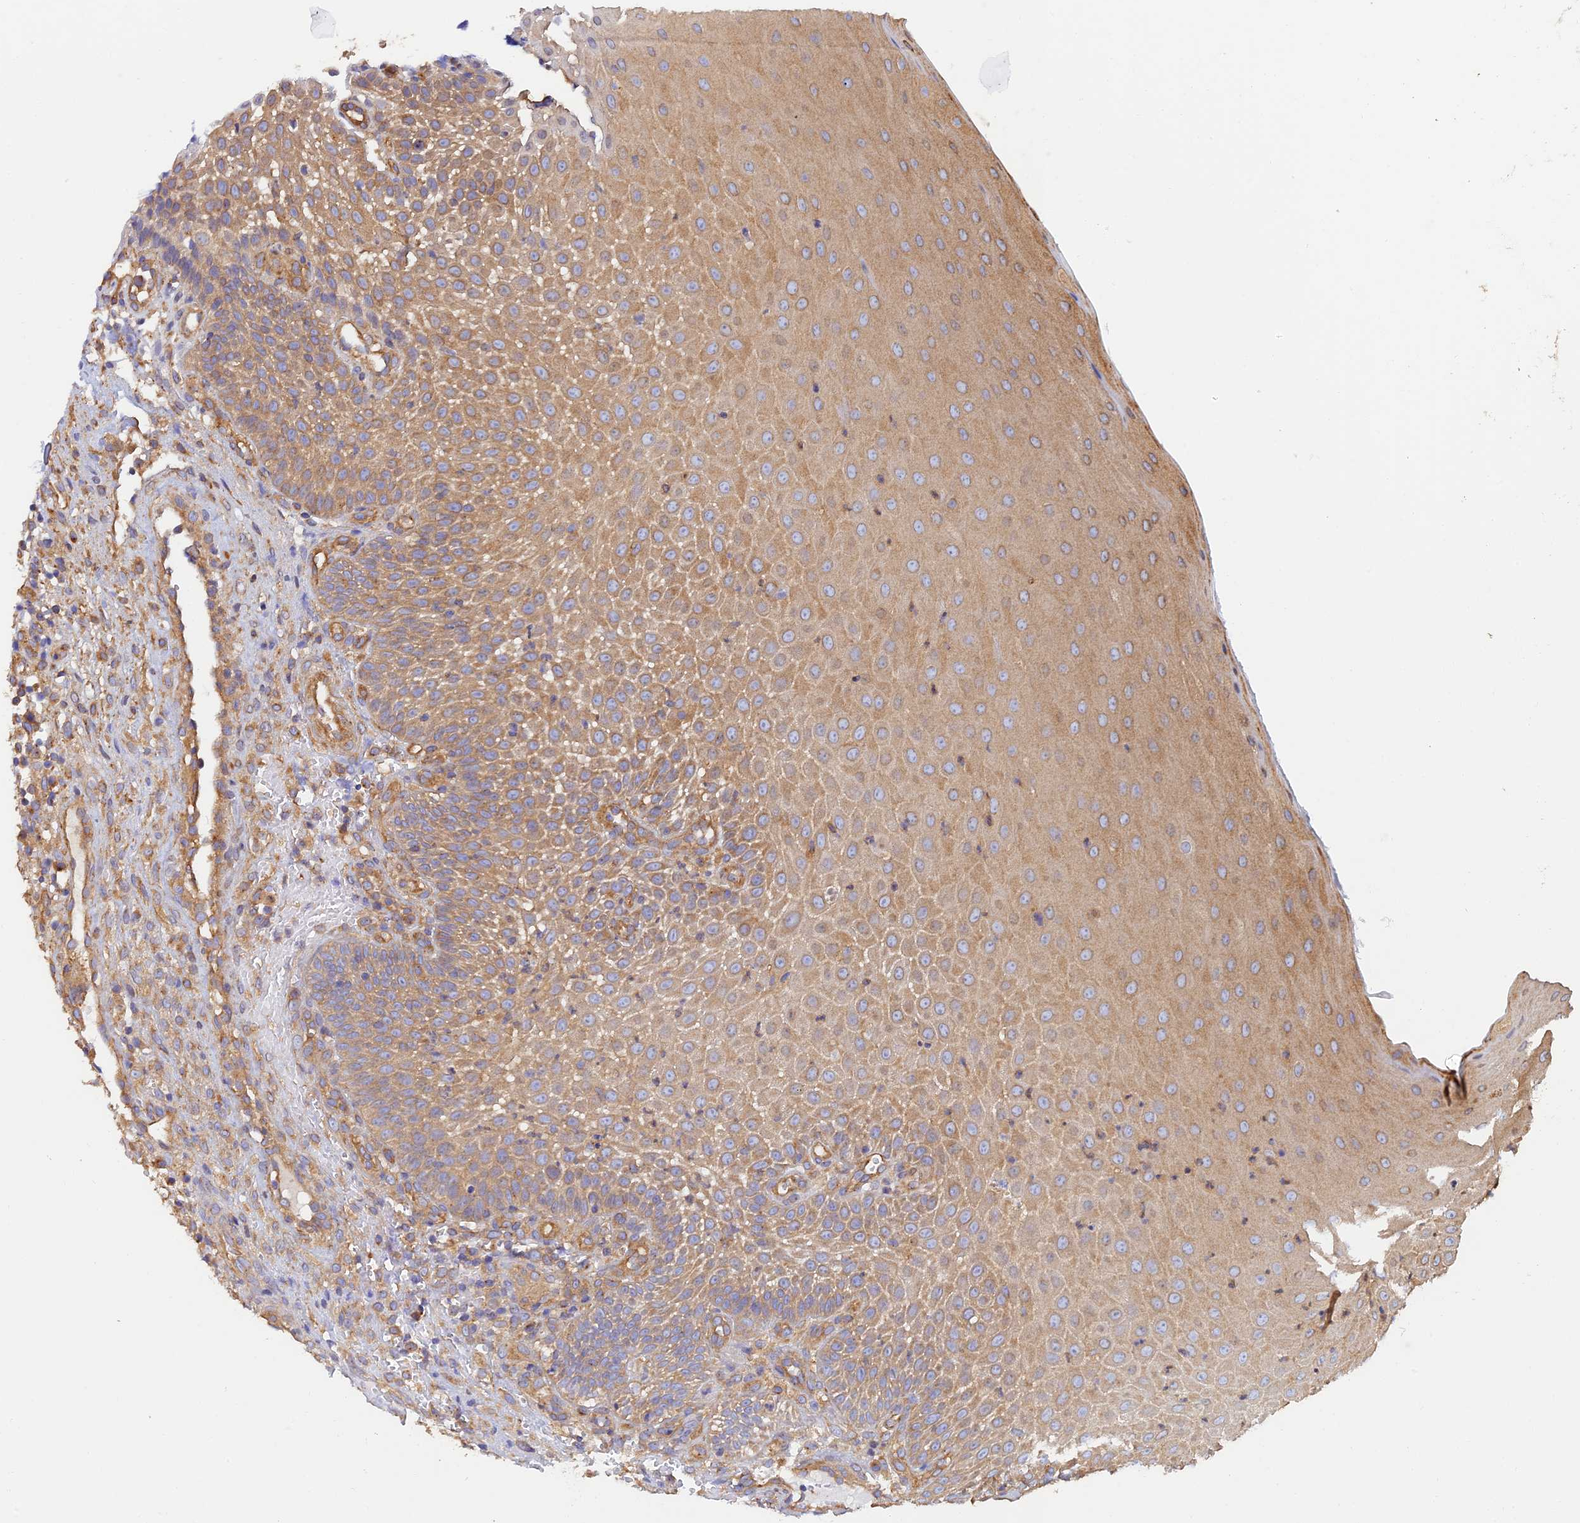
{"staining": {"intensity": "moderate", "quantity": ">75%", "location": "cytoplasmic/membranous"}, "tissue": "oral mucosa", "cell_type": "Squamous epithelial cells", "image_type": "normal", "snomed": [{"axis": "morphology", "description": "Normal tissue, NOS"}, {"axis": "topography", "description": "Oral tissue"}], "caption": "This image reveals immunohistochemistry staining of benign oral mucosa, with medium moderate cytoplasmic/membranous staining in approximately >75% of squamous epithelial cells.", "gene": "DCTN2", "patient": {"sex": "female", "age": 13}}